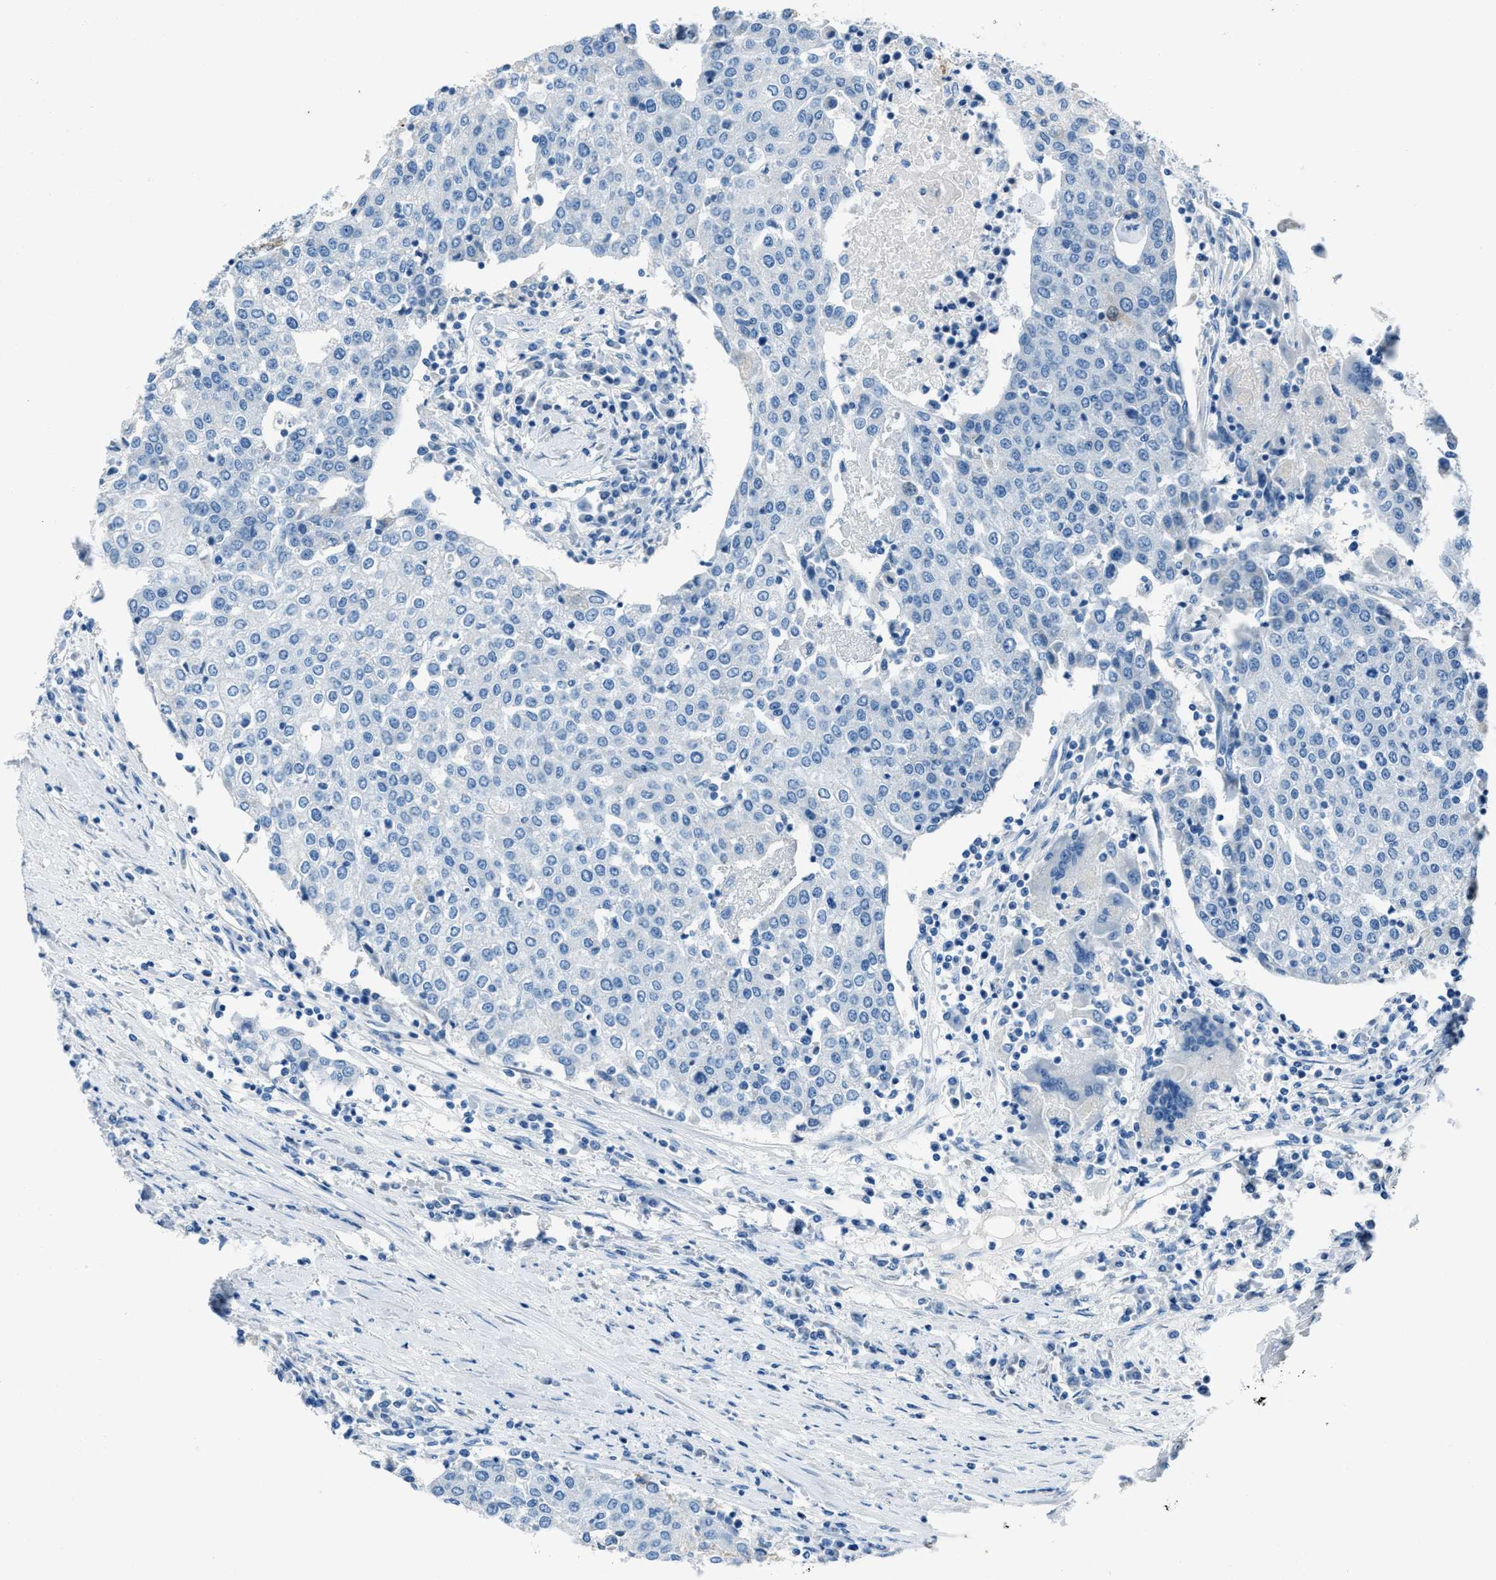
{"staining": {"intensity": "negative", "quantity": "none", "location": "none"}, "tissue": "urothelial cancer", "cell_type": "Tumor cells", "image_type": "cancer", "snomed": [{"axis": "morphology", "description": "Urothelial carcinoma, High grade"}, {"axis": "topography", "description": "Urinary bladder"}], "caption": "This photomicrograph is of urothelial cancer stained with immunohistochemistry to label a protein in brown with the nuclei are counter-stained blue. There is no positivity in tumor cells.", "gene": "AMACR", "patient": {"sex": "female", "age": 85}}